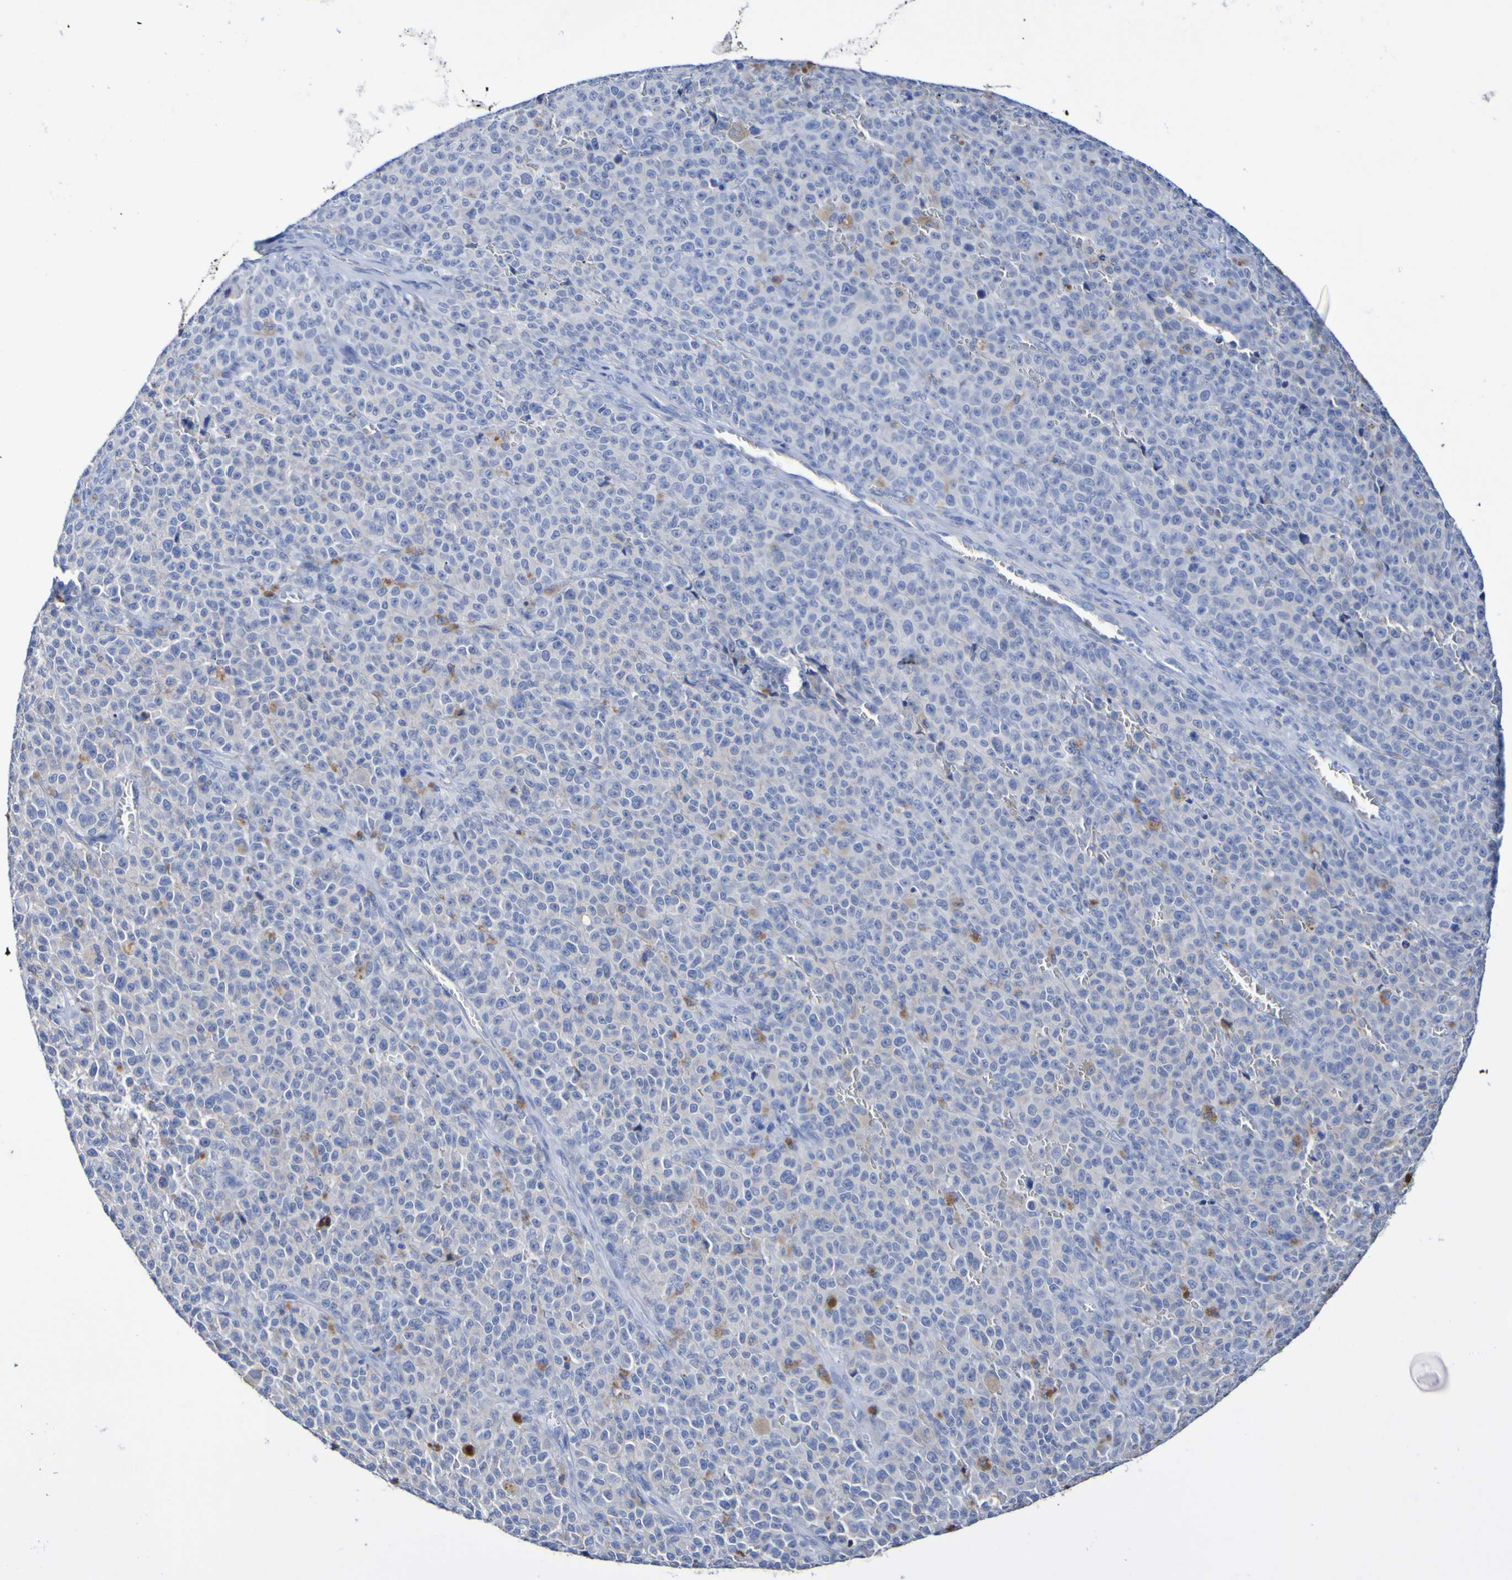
{"staining": {"intensity": "moderate", "quantity": "<25%", "location": "cytoplasmic/membranous"}, "tissue": "melanoma", "cell_type": "Tumor cells", "image_type": "cancer", "snomed": [{"axis": "morphology", "description": "Malignant melanoma, NOS"}, {"axis": "topography", "description": "Skin"}], "caption": "Melanoma stained with DAB (3,3'-diaminobenzidine) immunohistochemistry (IHC) demonstrates low levels of moderate cytoplasmic/membranous expression in approximately <25% of tumor cells. Nuclei are stained in blue.", "gene": "SGCB", "patient": {"sex": "female", "age": 82}}